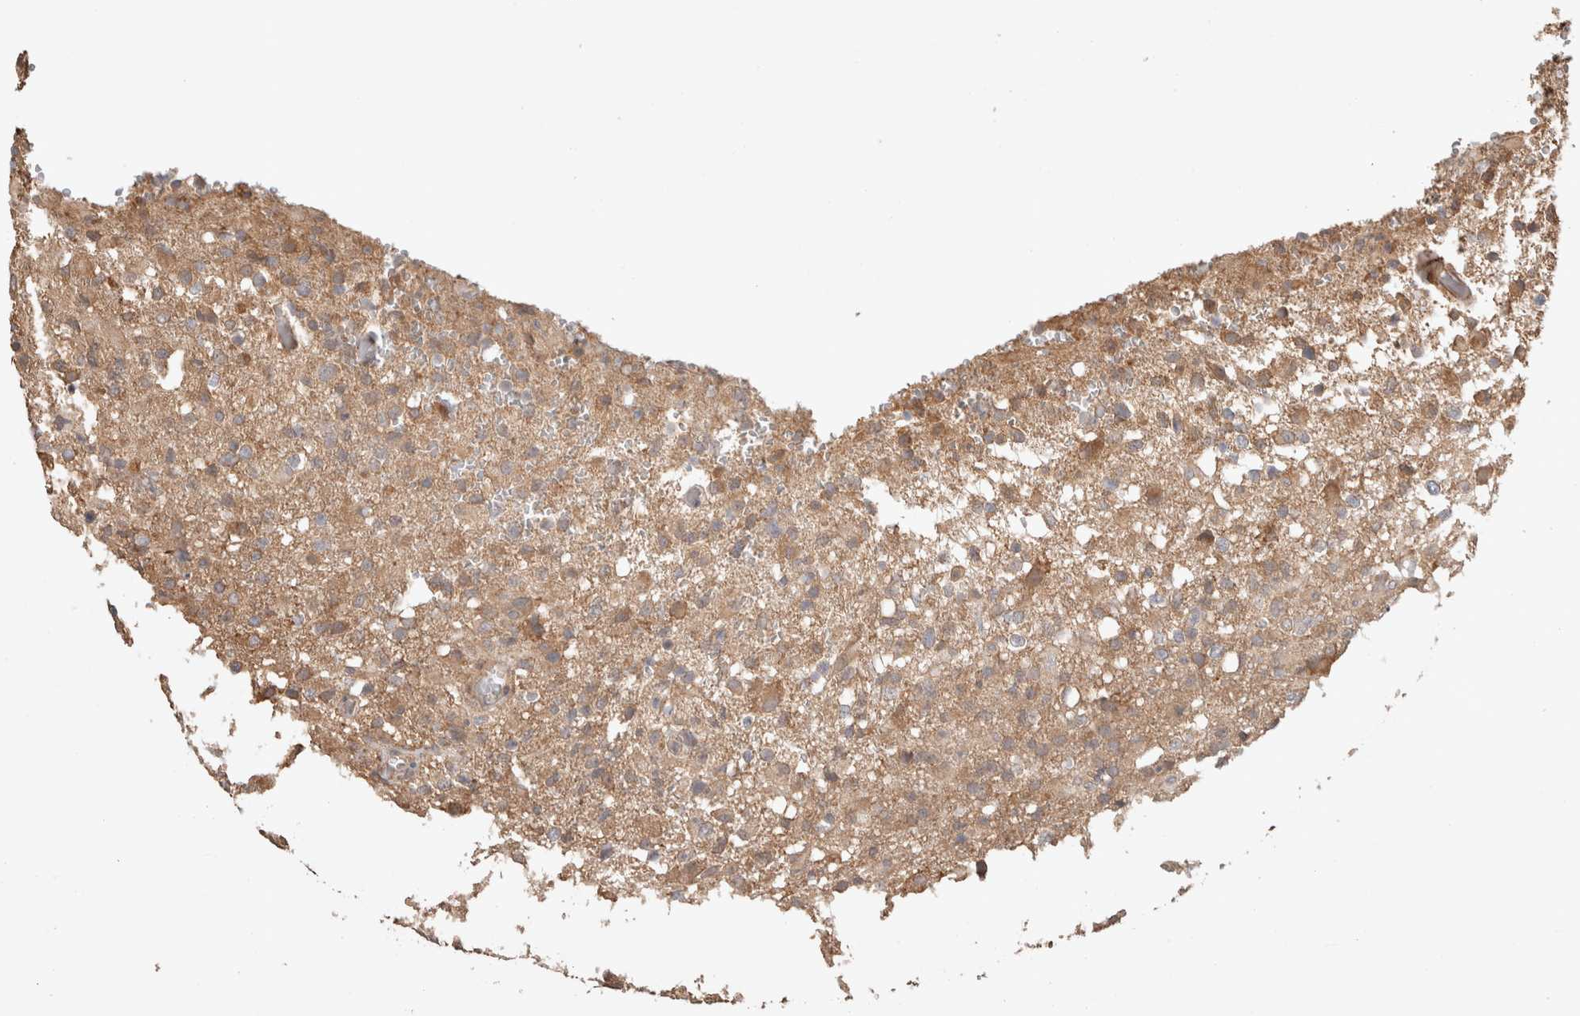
{"staining": {"intensity": "moderate", "quantity": "<25%", "location": "cytoplasmic/membranous"}, "tissue": "glioma", "cell_type": "Tumor cells", "image_type": "cancer", "snomed": [{"axis": "morphology", "description": "Glioma, malignant, High grade"}, {"axis": "topography", "description": "Brain"}], "caption": "IHC of human glioma shows low levels of moderate cytoplasmic/membranous staining in about <25% of tumor cells.", "gene": "HROB", "patient": {"sex": "female", "age": 57}}